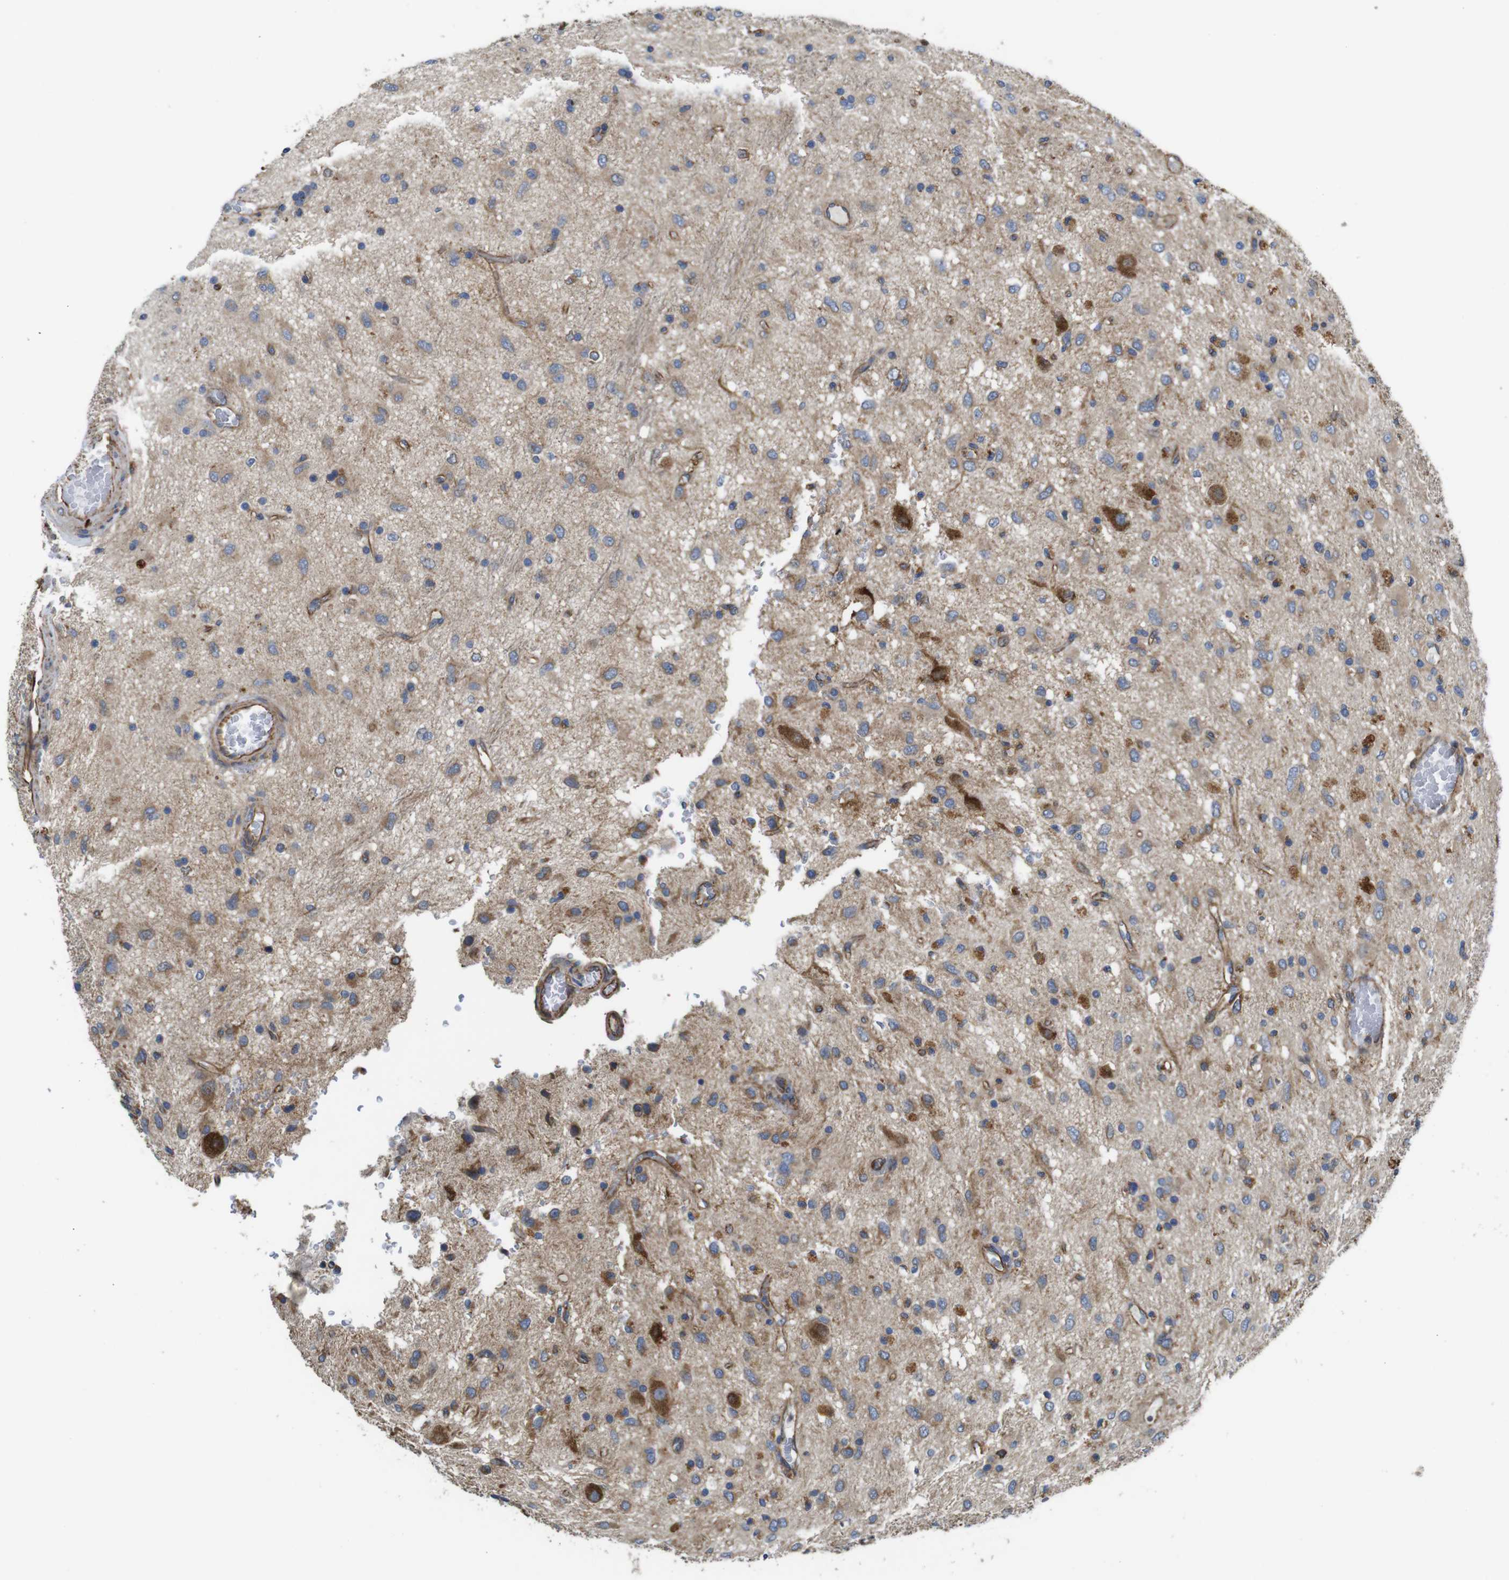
{"staining": {"intensity": "weak", "quantity": ">75%", "location": "cytoplasmic/membranous"}, "tissue": "glioma", "cell_type": "Tumor cells", "image_type": "cancer", "snomed": [{"axis": "morphology", "description": "Glioma, malignant, Low grade"}, {"axis": "topography", "description": "Brain"}], "caption": "Human low-grade glioma (malignant) stained with a protein marker reveals weak staining in tumor cells.", "gene": "POMK", "patient": {"sex": "male", "age": 77}}